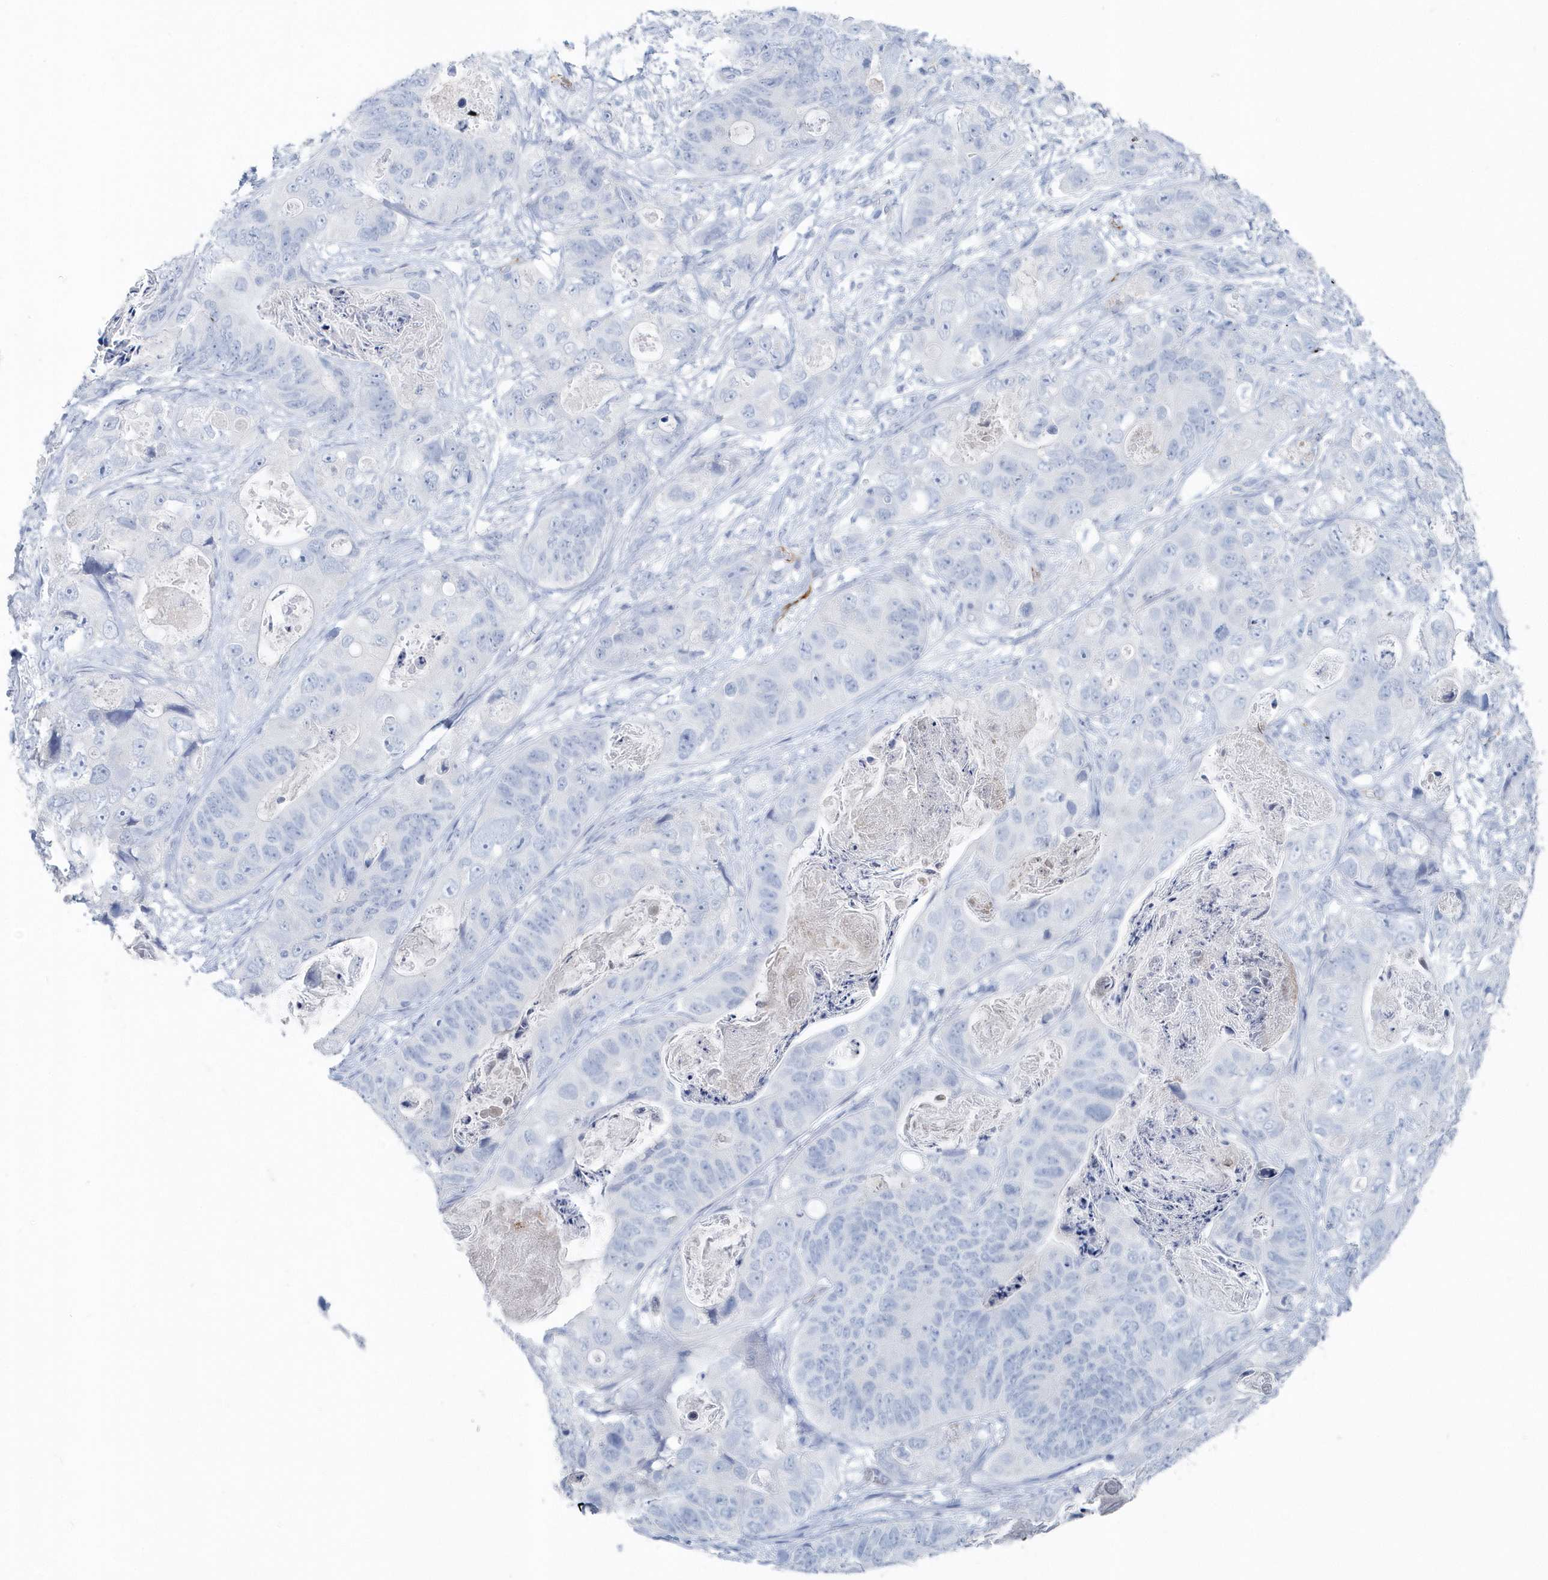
{"staining": {"intensity": "negative", "quantity": "none", "location": "none"}, "tissue": "stomach cancer", "cell_type": "Tumor cells", "image_type": "cancer", "snomed": [{"axis": "morphology", "description": "Adenocarcinoma, NOS"}, {"axis": "topography", "description": "Stomach"}], "caption": "Human adenocarcinoma (stomach) stained for a protein using immunohistochemistry (IHC) shows no staining in tumor cells.", "gene": "JCHAIN", "patient": {"sex": "female", "age": 89}}